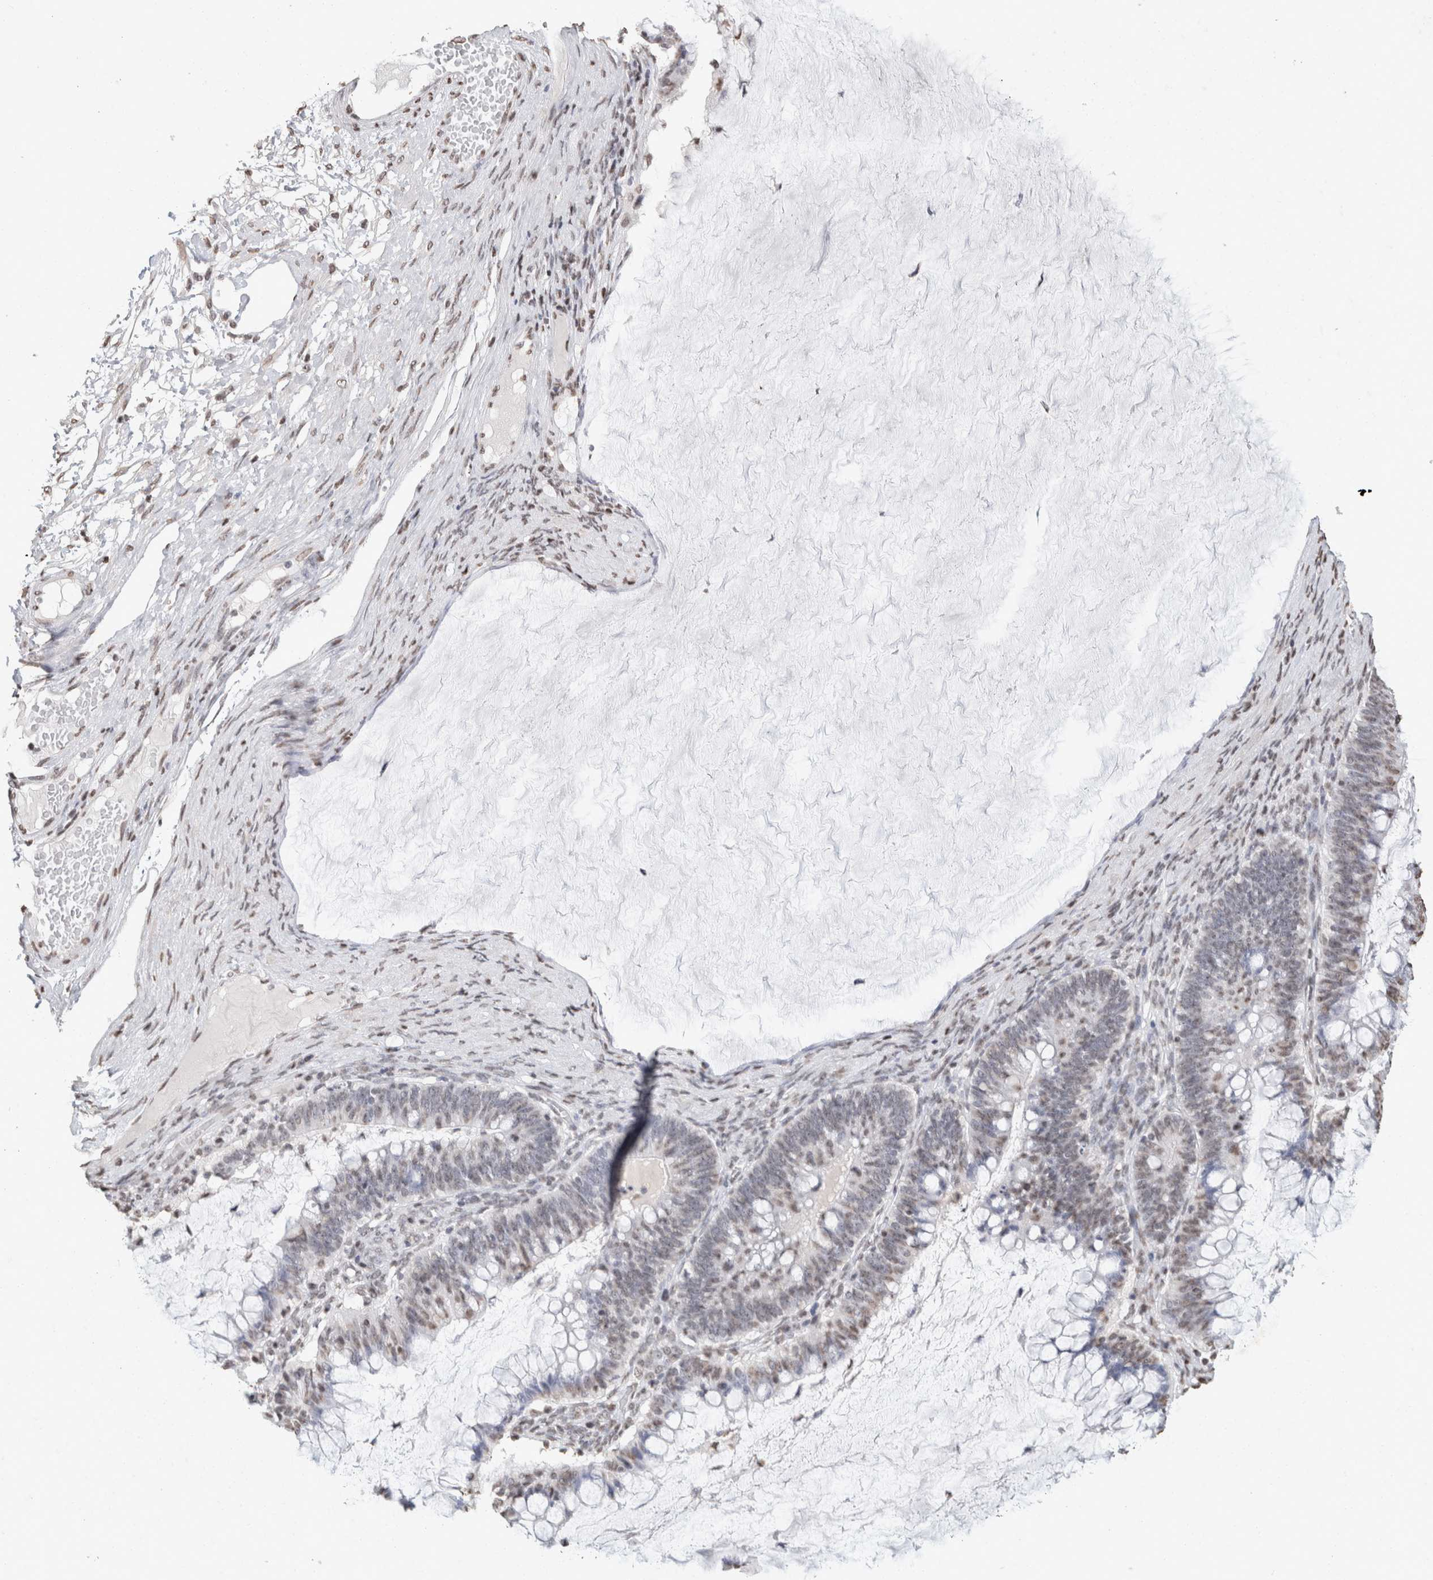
{"staining": {"intensity": "weak", "quantity": "25%-75%", "location": "nuclear"}, "tissue": "ovarian cancer", "cell_type": "Tumor cells", "image_type": "cancer", "snomed": [{"axis": "morphology", "description": "Cystadenocarcinoma, mucinous, NOS"}, {"axis": "topography", "description": "Ovary"}], "caption": "Immunohistochemistry (IHC) micrograph of ovarian cancer stained for a protein (brown), which shows low levels of weak nuclear expression in about 25%-75% of tumor cells.", "gene": "CNTN1", "patient": {"sex": "female", "age": 61}}